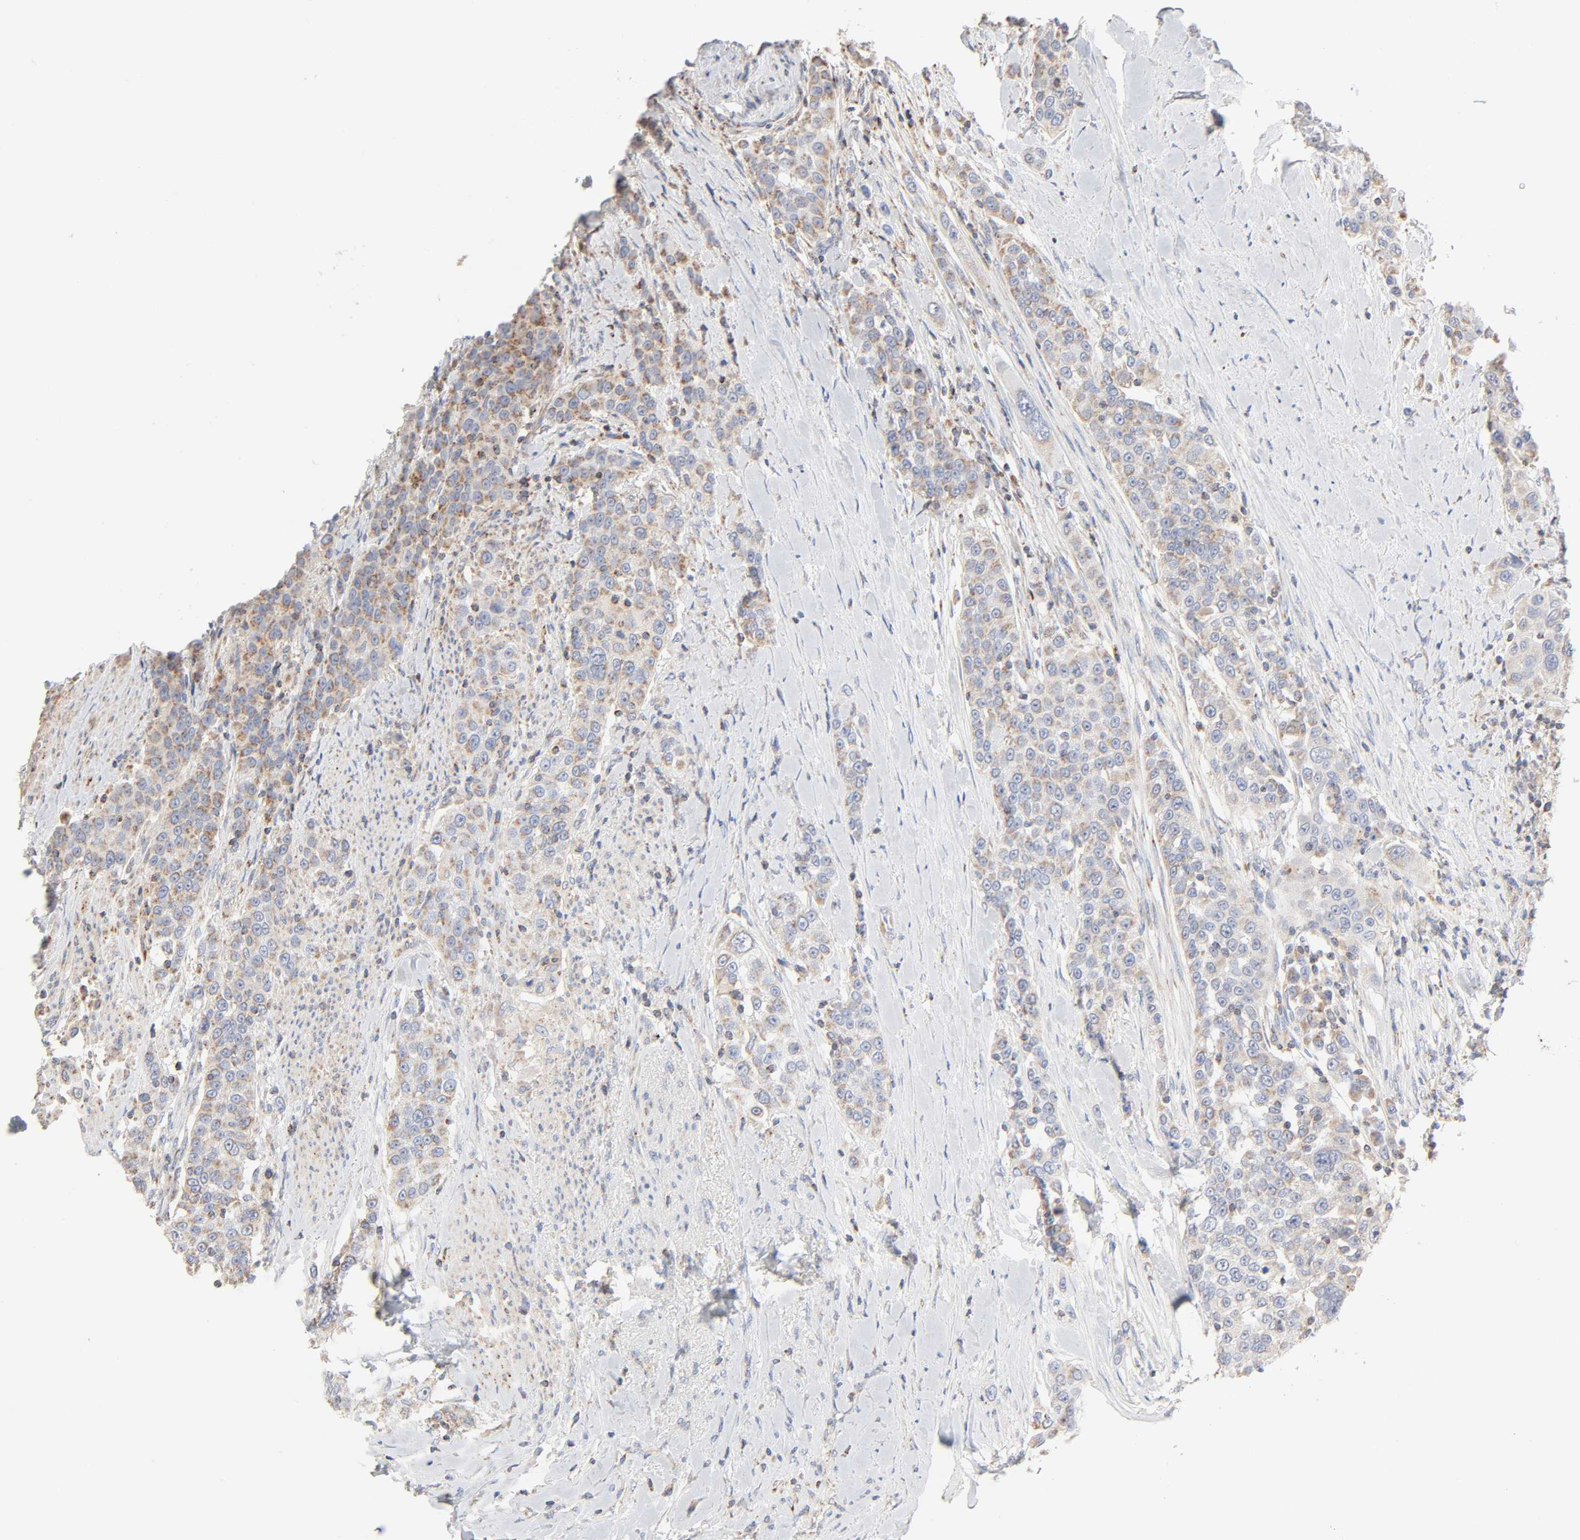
{"staining": {"intensity": "moderate", "quantity": ">75%", "location": "cytoplasmic/membranous"}, "tissue": "urothelial cancer", "cell_type": "Tumor cells", "image_type": "cancer", "snomed": [{"axis": "morphology", "description": "Urothelial carcinoma, High grade"}, {"axis": "topography", "description": "Urinary bladder"}], "caption": "Urothelial cancer stained for a protein shows moderate cytoplasmic/membranous positivity in tumor cells.", "gene": "SYT16", "patient": {"sex": "female", "age": 80}}